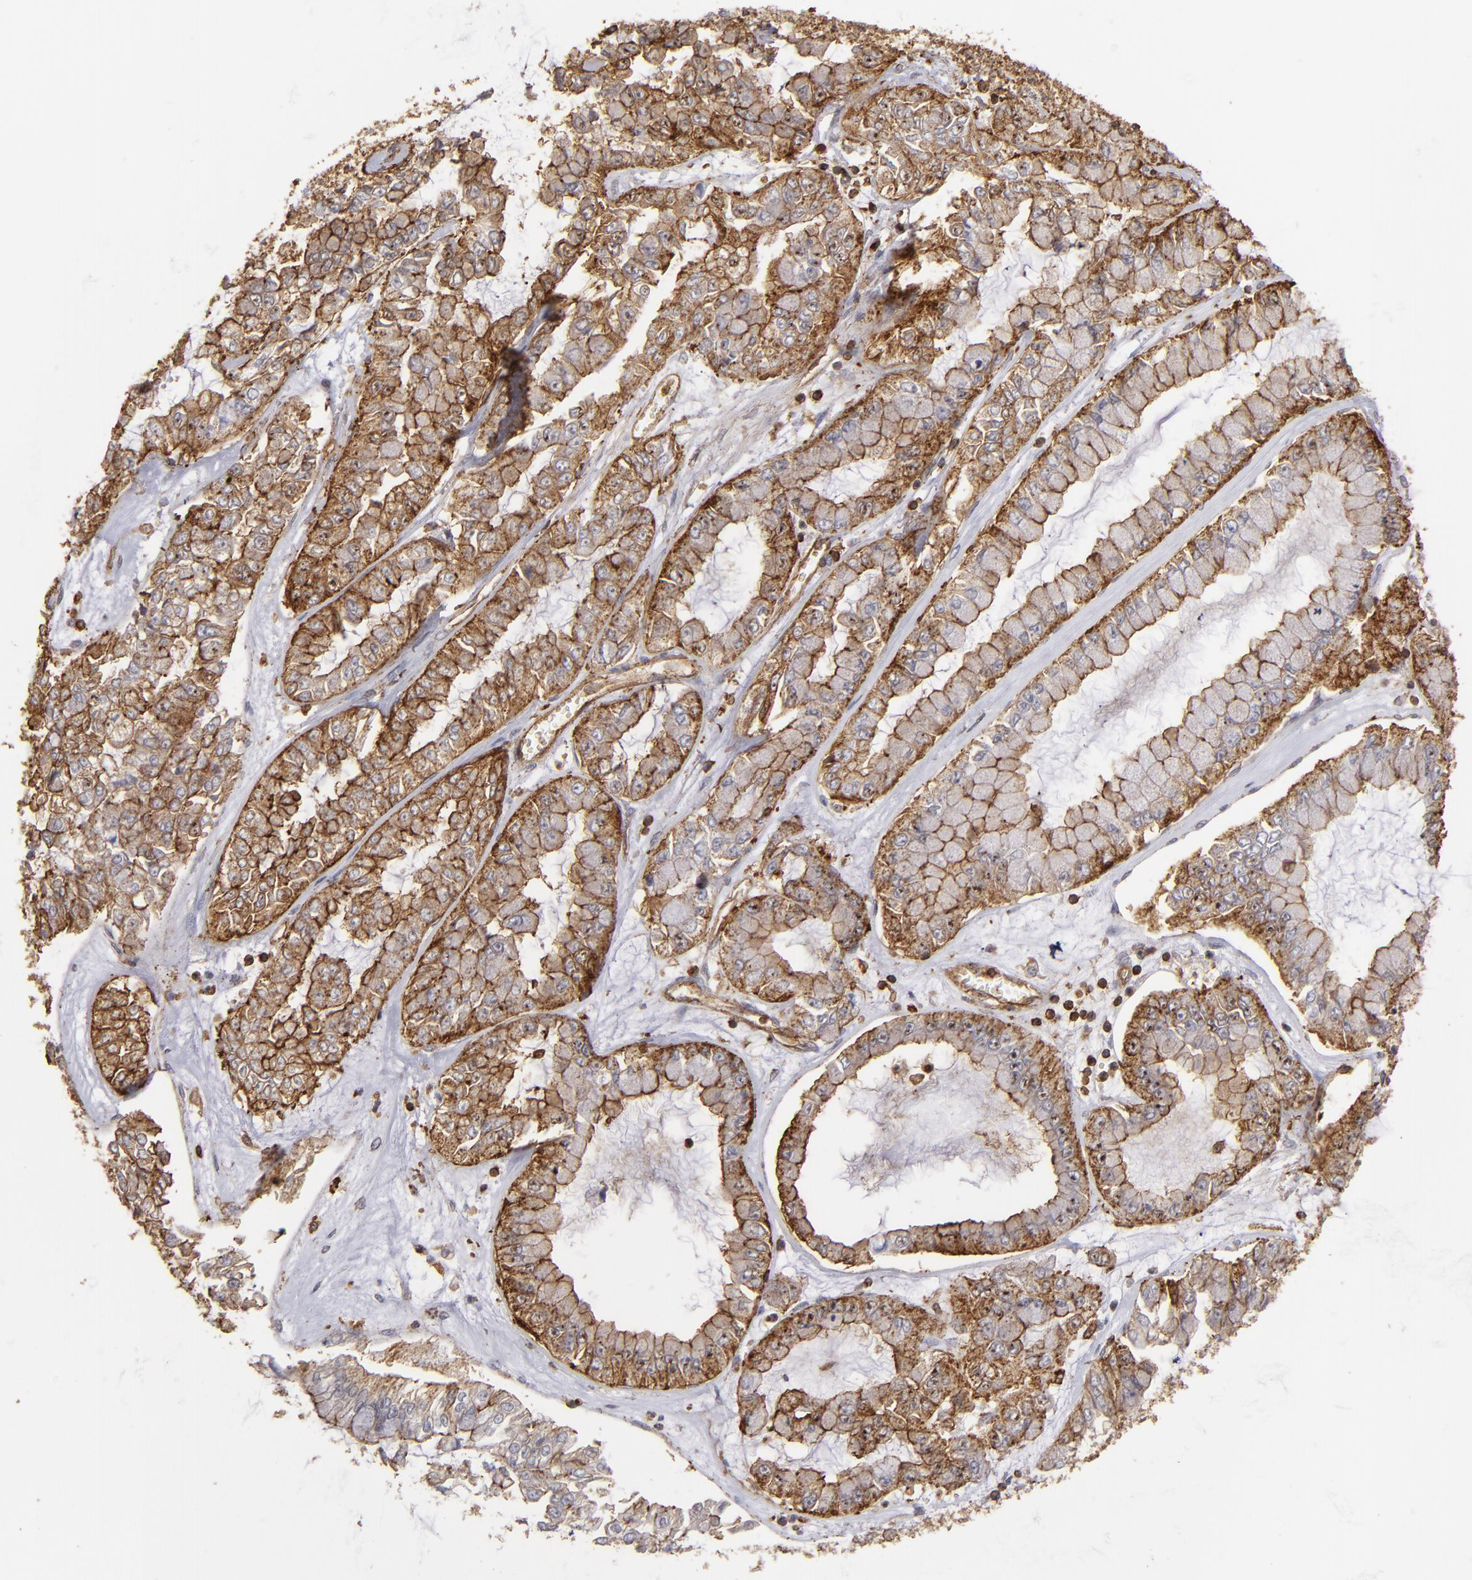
{"staining": {"intensity": "strong", "quantity": ">75%", "location": "cytoplasmic/membranous"}, "tissue": "liver cancer", "cell_type": "Tumor cells", "image_type": "cancer", "snomed": [{"axis": "morphology", "description": "Cholangiocarcinoma"}, {"axis": "topography", "description": "Liver"}], "caption": "Liver cancer stained for a protein (brown) demonstrates strong cytoplasmic/membranous positive expression in about >75% of tumor cells.", "gene": "ACTB", "patient": {"sex": "female", "age": 79}}